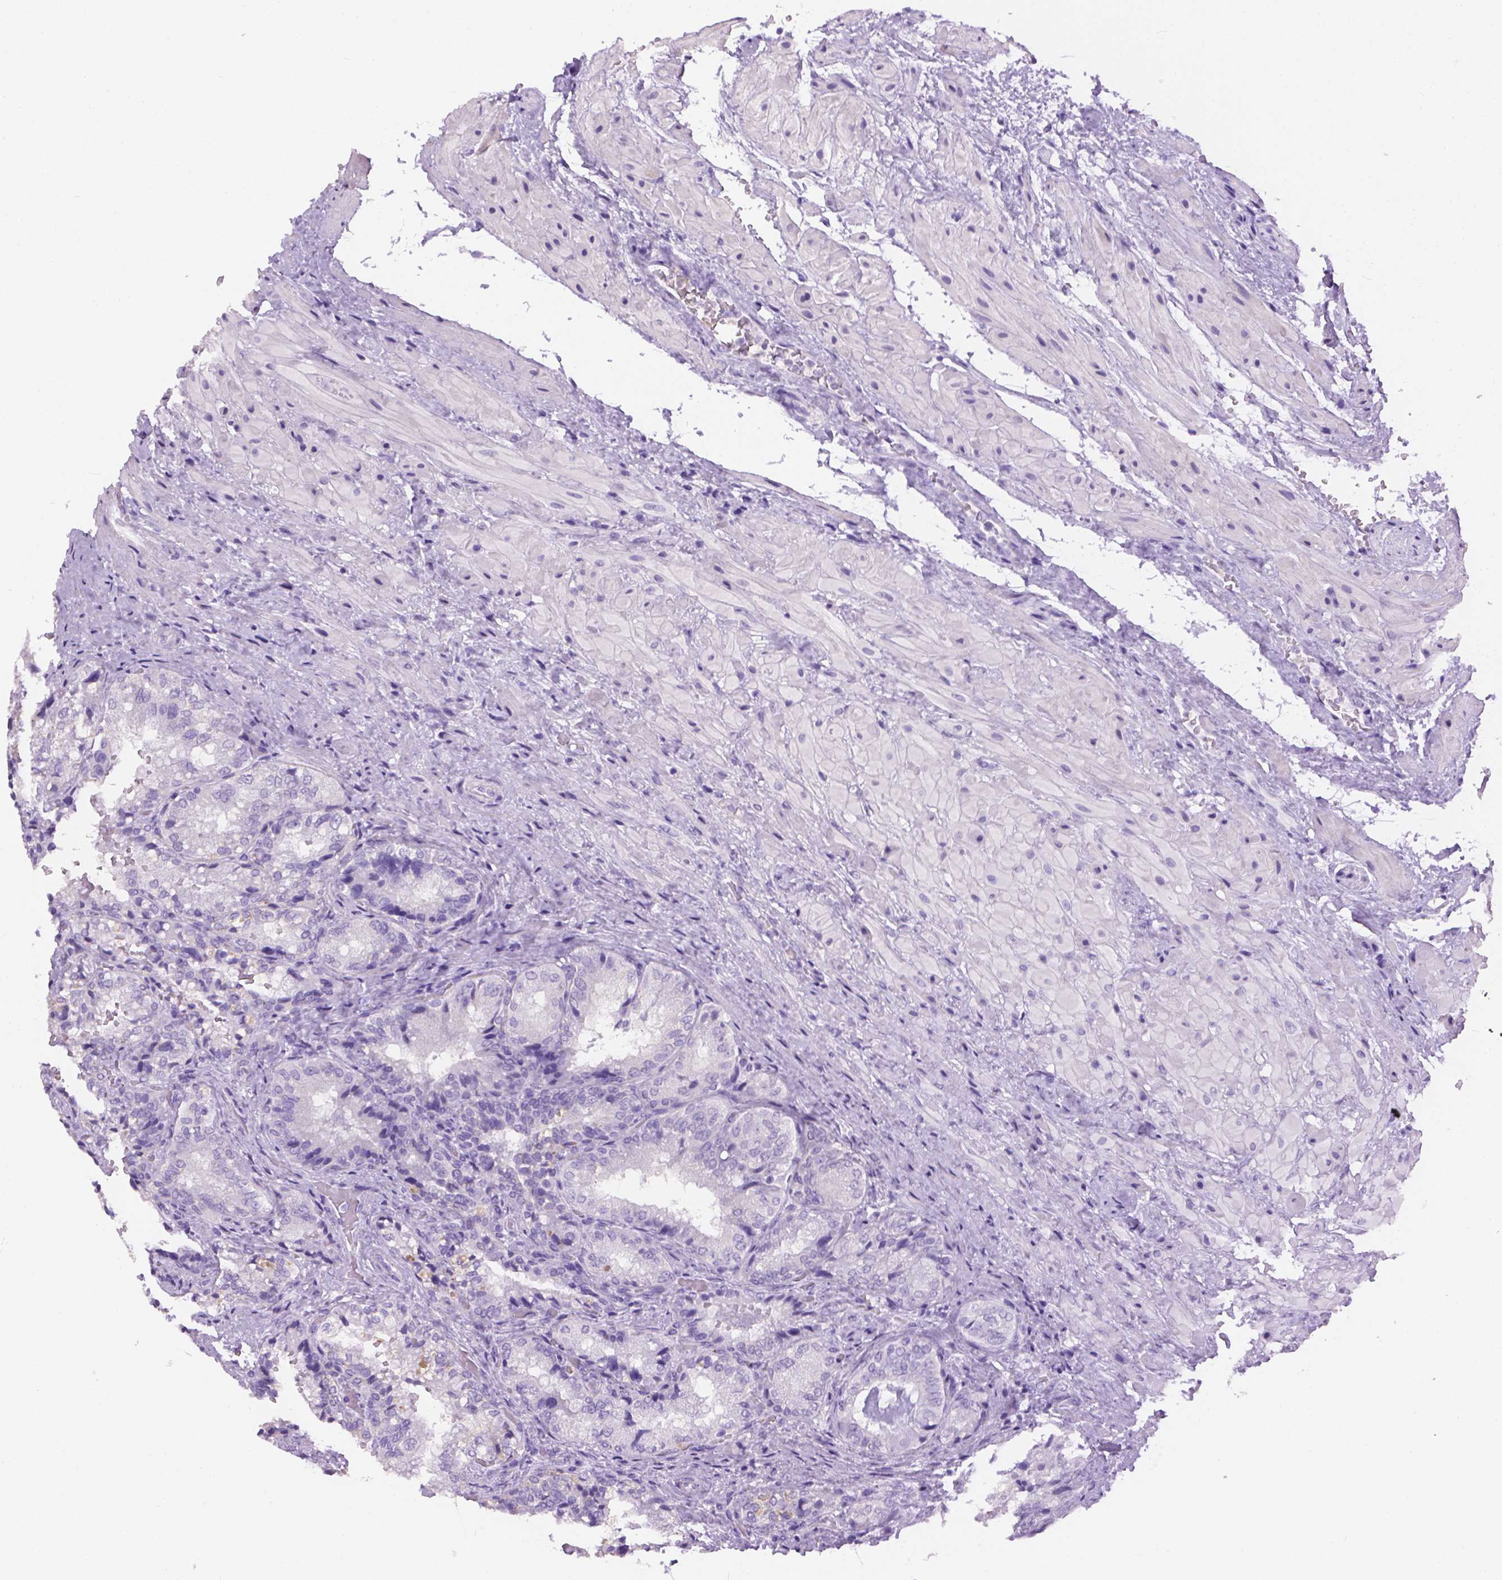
{"staining": {"intensity": "negative", "quantity": "none", "location": "none"}, "tissue": "seminal vesicle", "cell_type": "Glandular cells", "image_type": "normal", "snomed": [{"axis": "morphology", "description": "Normal tissue, NOS"}, {"axis": "topography", "description": "Seminal veicle"}], "caption": "Immunohistochemistry (IHC) histopathology image of benign seminal vesicle: seminal vesicle stained with DAB displays no significant protein expression in glandular cells.", "gene": "TMEM38A", "patient": {"sex": "male", "age": 57}}